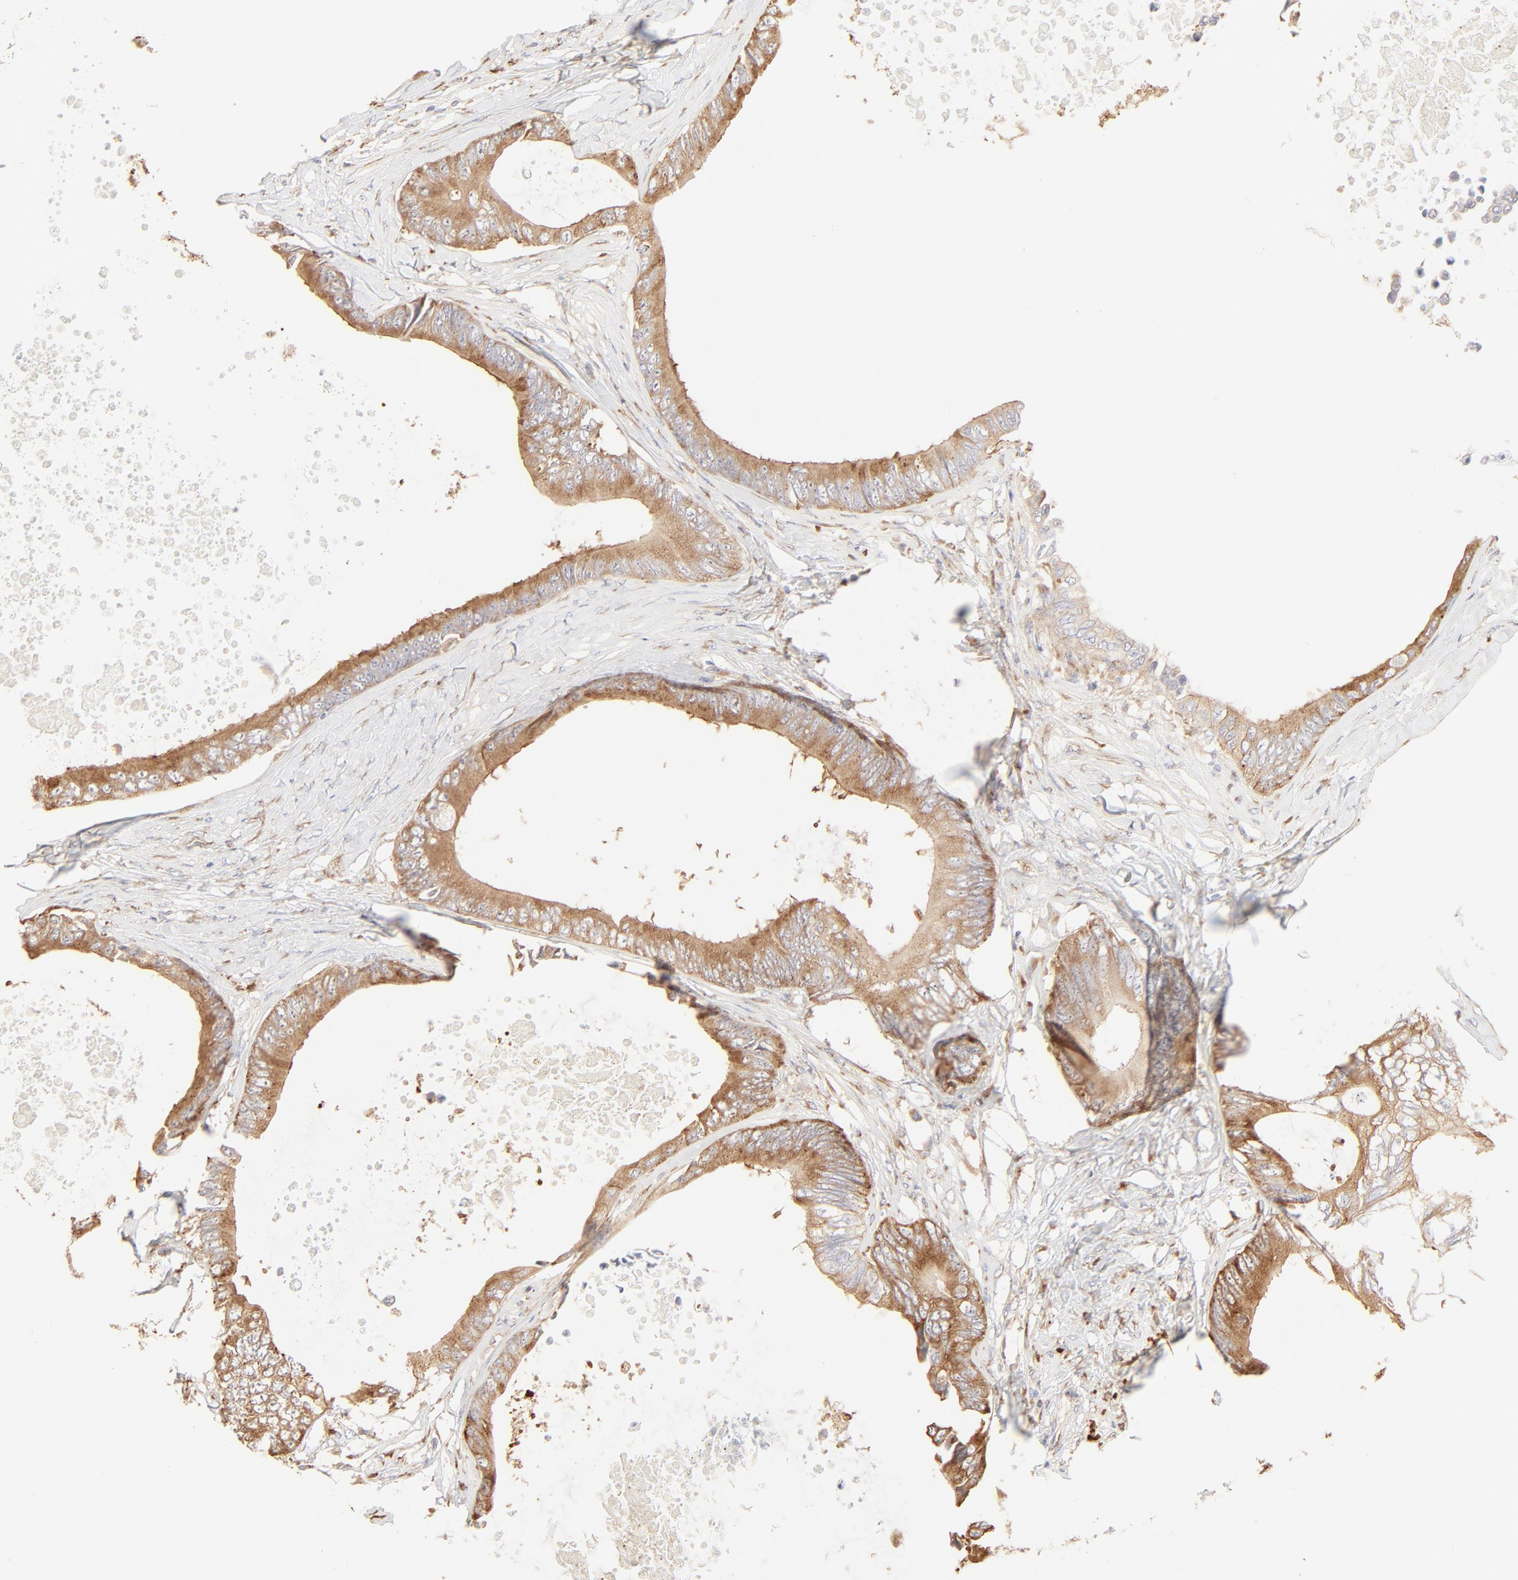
{"staining": {"intensity": "moderate", "quantity": ">75%", "location": "cytoplasmic/membranous"}, "tissue": "colorectal cancer", "cell_type": "Tumor cells", "image_type": "cancer", "snomed": [{"axis": "morphology", "description": "Normal tissue, NOS"}, {"axis": "morphology", "description": "Adenocarcinoma, NOS"}, {"axis": "topography", "description": "Rectum"}, {"axis": "topography", "description": "Peripheral nerve tissue"}], "caption": "Protein expression analysis of human colorectal cancer reveals moderate cytoplasmic/membranous positivity in approximately >75% of tumor cells. The protein of interest is stained brown, and the nuclei are stained in blue (DAB (3,3'-diaminobenzidine) IHC with brightfield microscopy, high magnification).", "gene": "RPS20", "patient": {"sex": "female", "age": 77}}